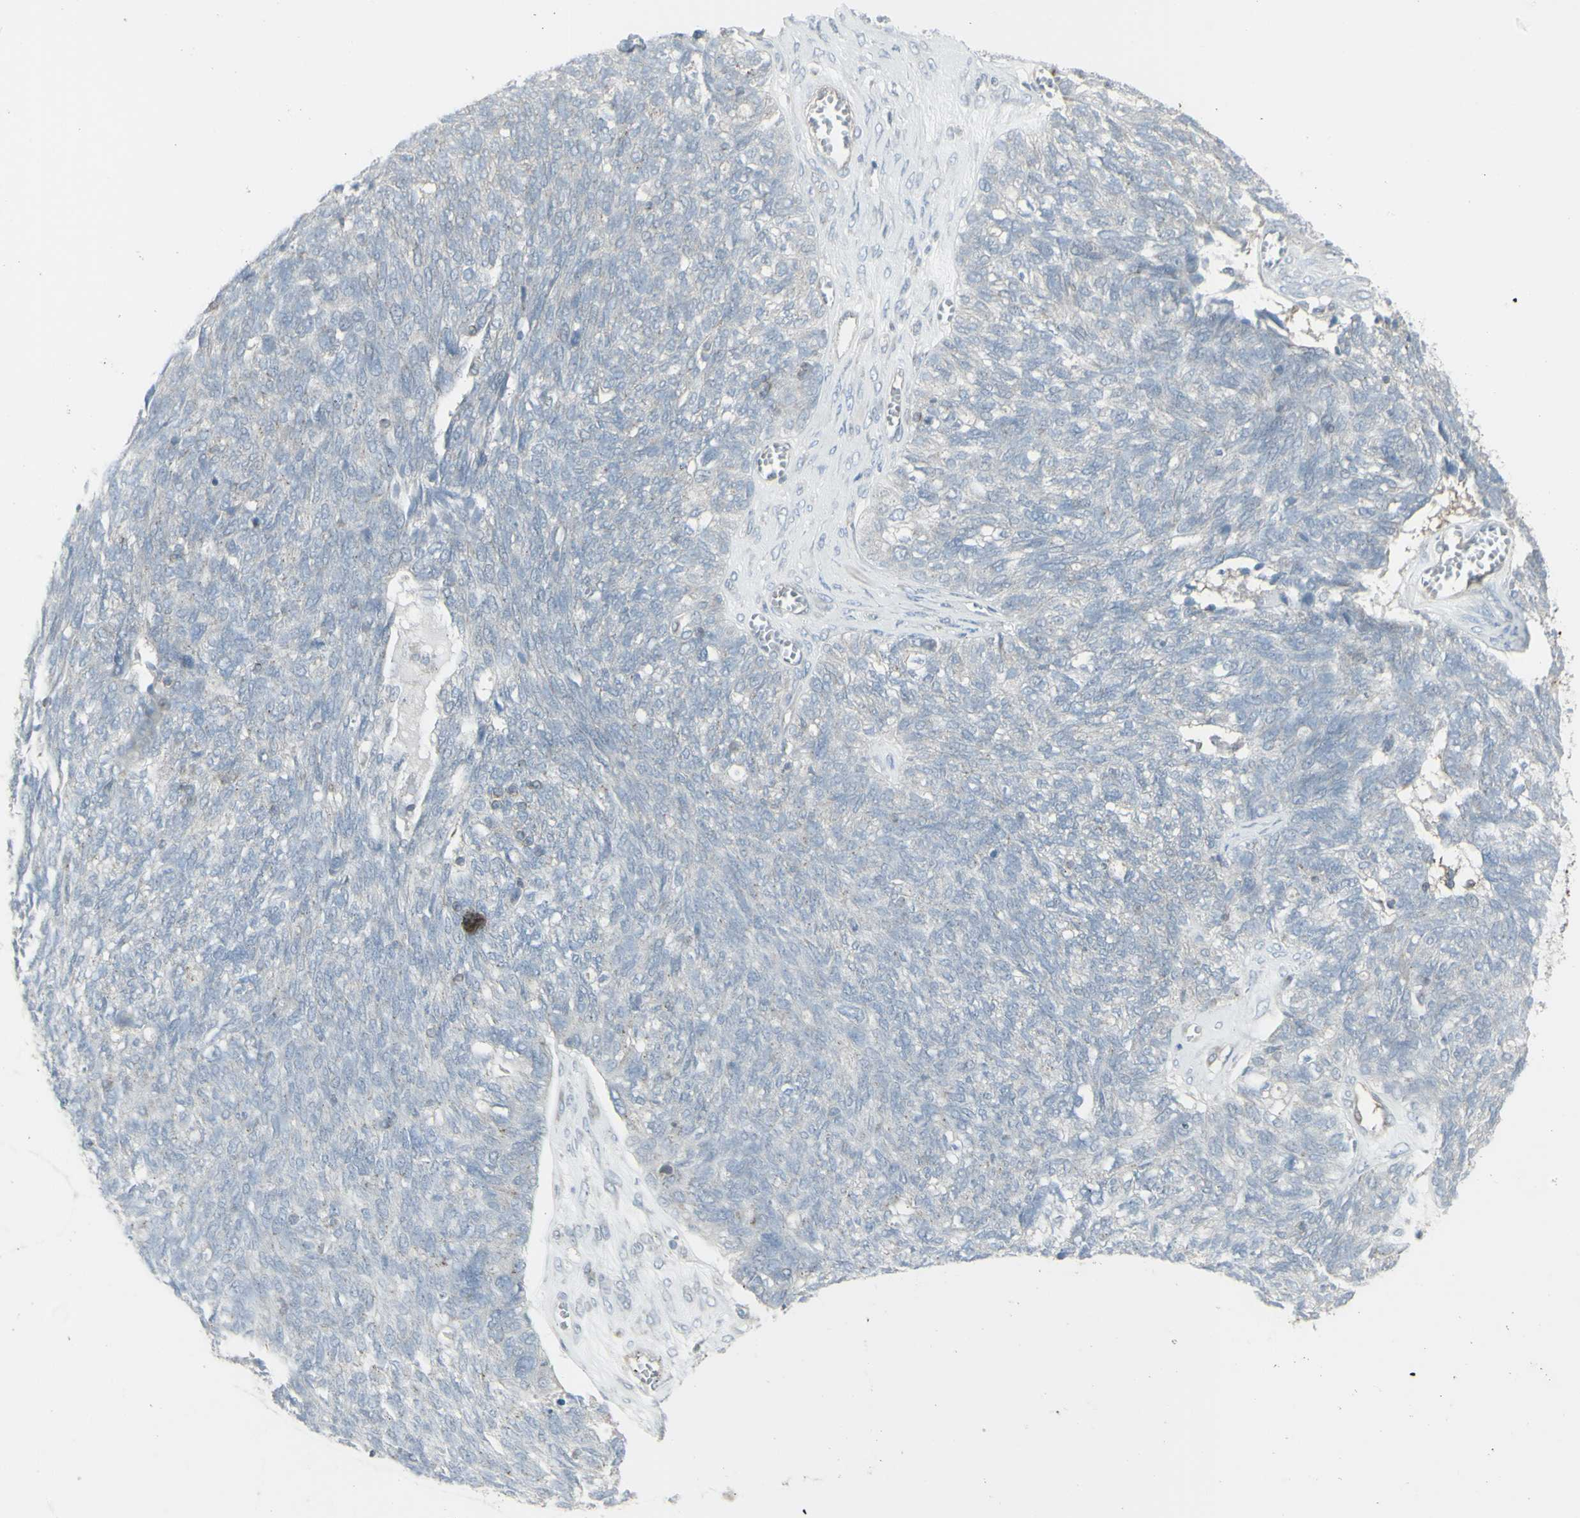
{"staining": {"intensity": "negative", "quantity": "none", "location": "none"}, "tissue": "ovarian cancer", "cell_type": "Tumor cells", "image_type": "cancer", "snomed": [{"axis": "morphology", "description": "Cystadenocarcinoma, serous, NOS"}, {"axis": "topography", "description": "Ovary"}], "caption": "Immunohistochemical staining of human ovarian serous cystadenocarcinoma reveals no significant expression in tumor cells.", "gene": "GALNT6", "patient": {"sex": "female", "age": 79}}